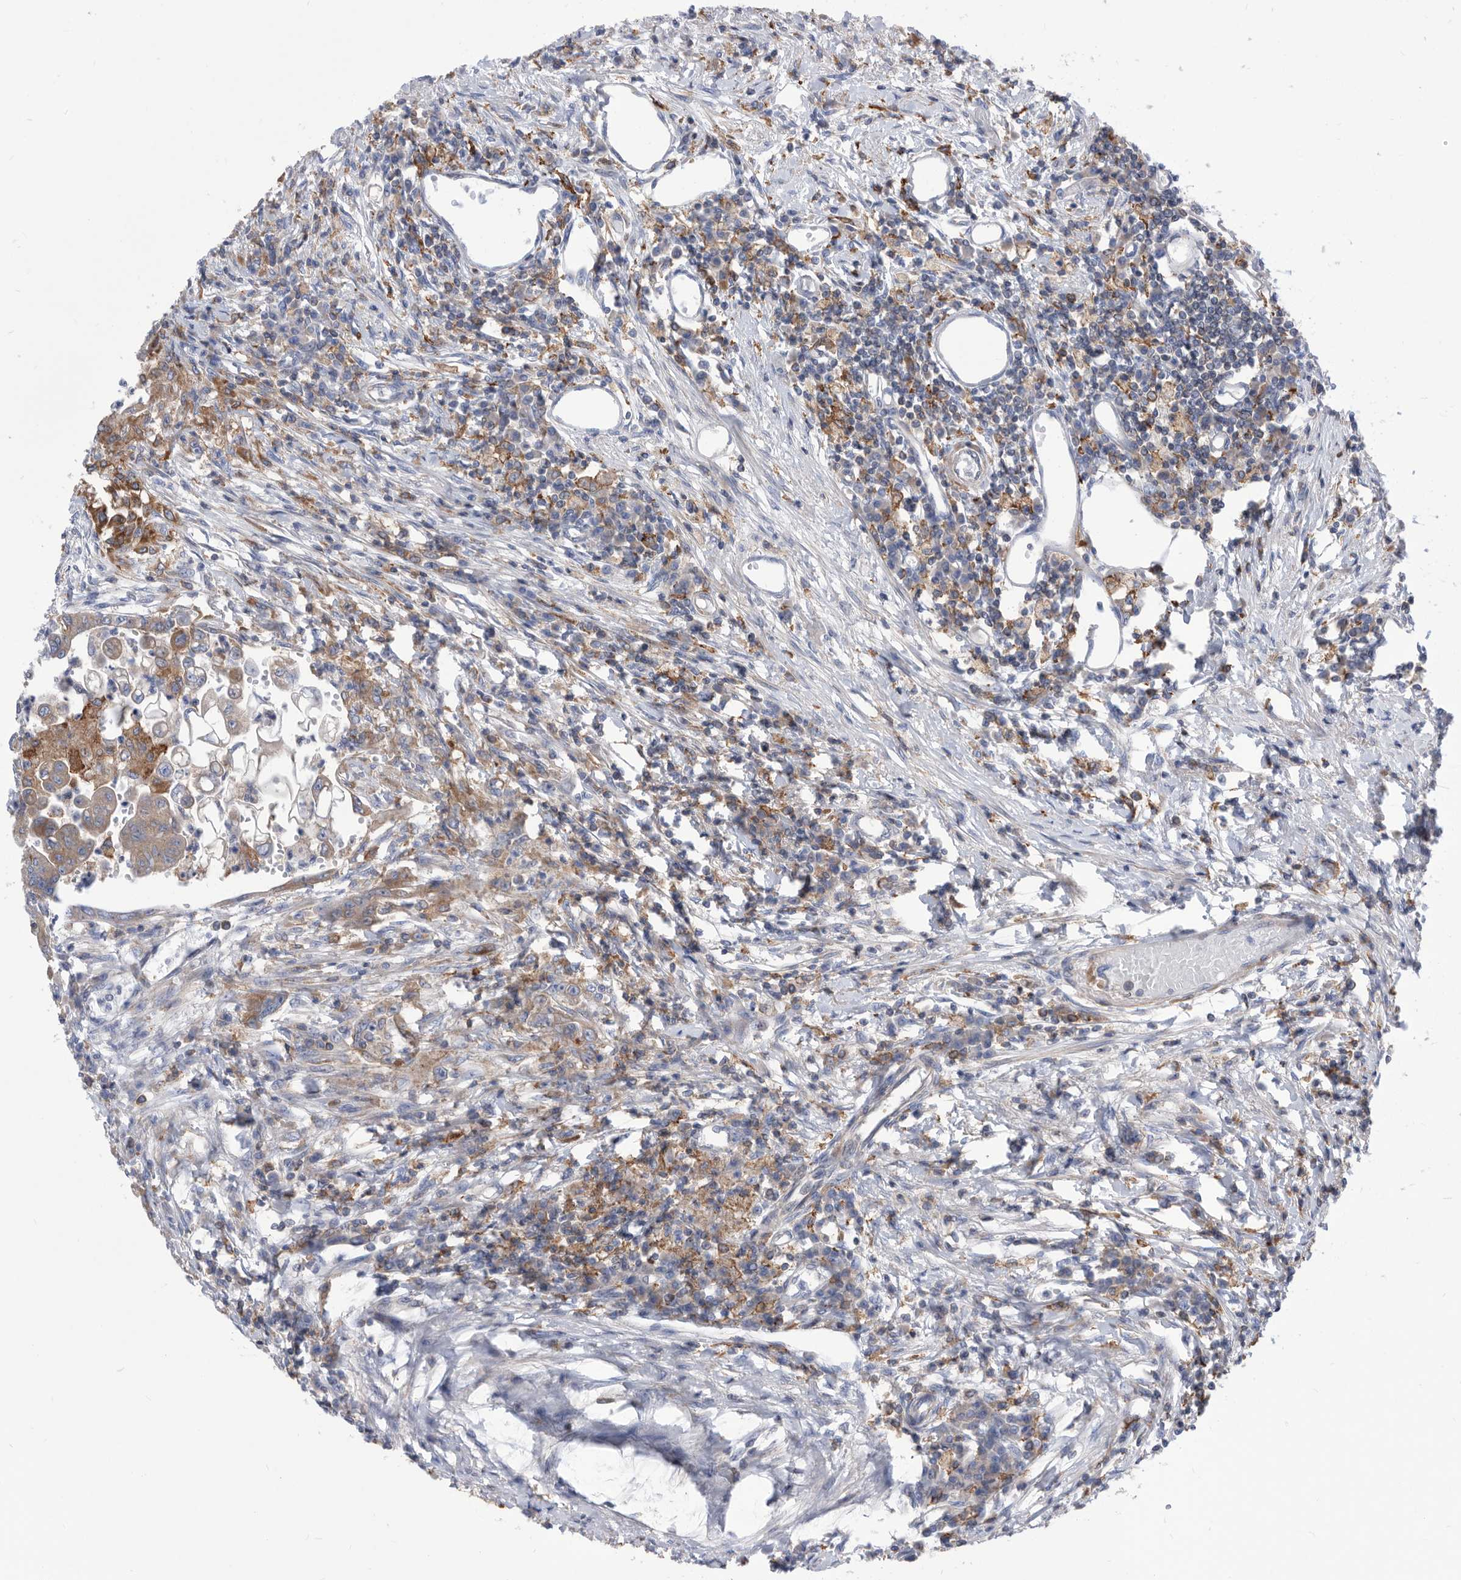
{"staining": {"intensity": "weak", "quantity": "<25%", "location": "cytoplasmic/membranous"}, "tissue": "colorectal cancer", "cell_type": "Tumor cells", "image_type": "cancer", "snomed": [{"axis": "morphology", "description": "Adenoma, NOS"}, {"axis": "morphology", "description": "Adenocarcinoma, NOS"}, {"axis": "topography", "description": "Colon"}], "caption": "This is a micrograph of IHC staining of colorectal cancer (adenocarcinoma), which shows no positivity in tumor cells.", "gene": "SMG7", "patient": {"sex": "male", "age": 79}}